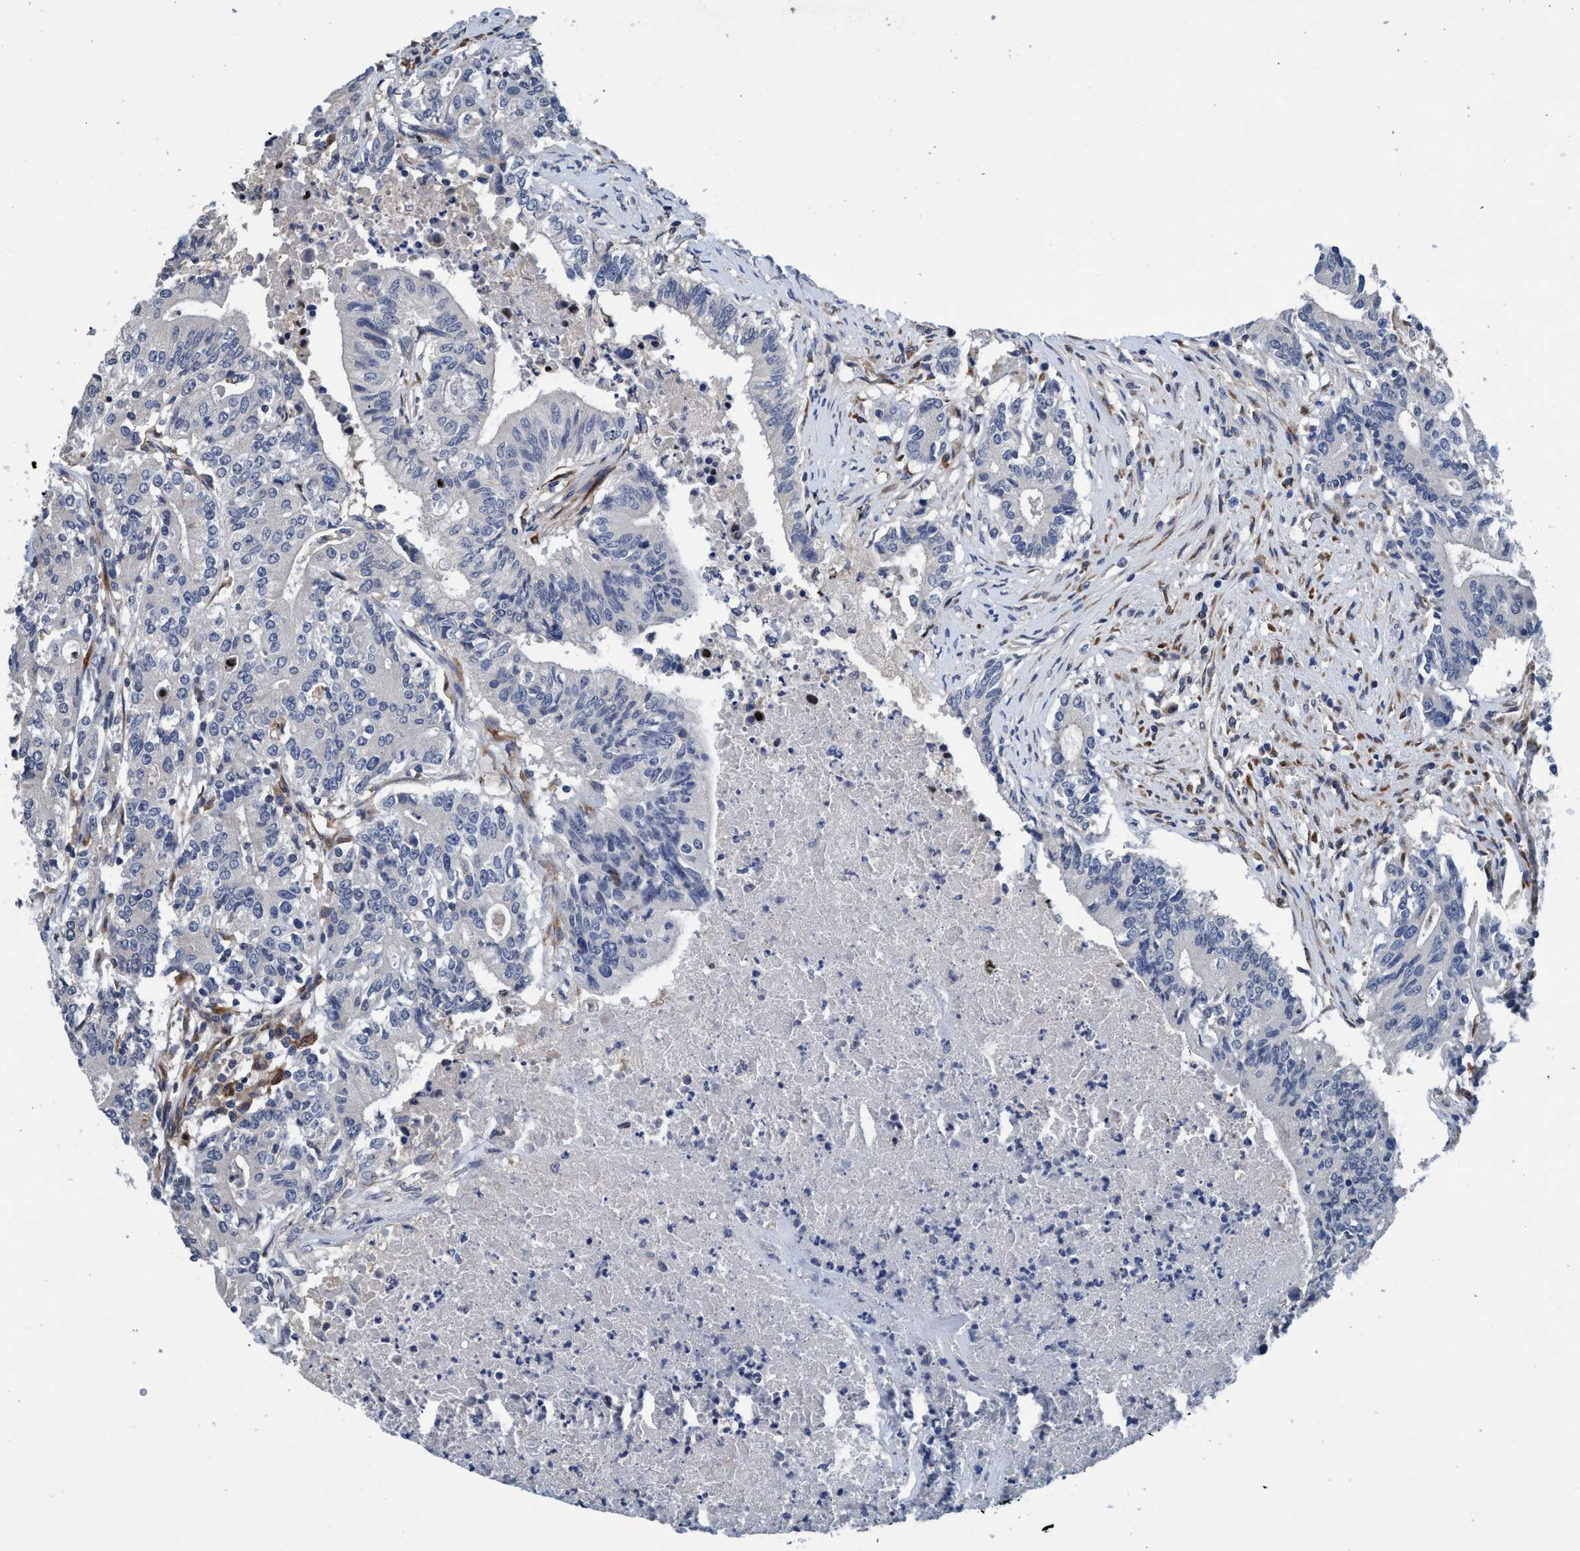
{"staining": {"intensity": "negative", "quantity": "none", "location": "none"}, "tissue": "colorectal cancer", "cell_type": "Tumor cells", "image_type": "cancer", "snomed": [{"axis": "morphology", "description": "Adenocarcinoma, NOS"}, {"axis": "topography", "description": "Colon"}], "caption": "Immunohistochemical staining of human colorectal cancer shows no significant staining in tumor cells.", "gene": "ENDOG", "patient": {"sex": "female", "age": 77}}